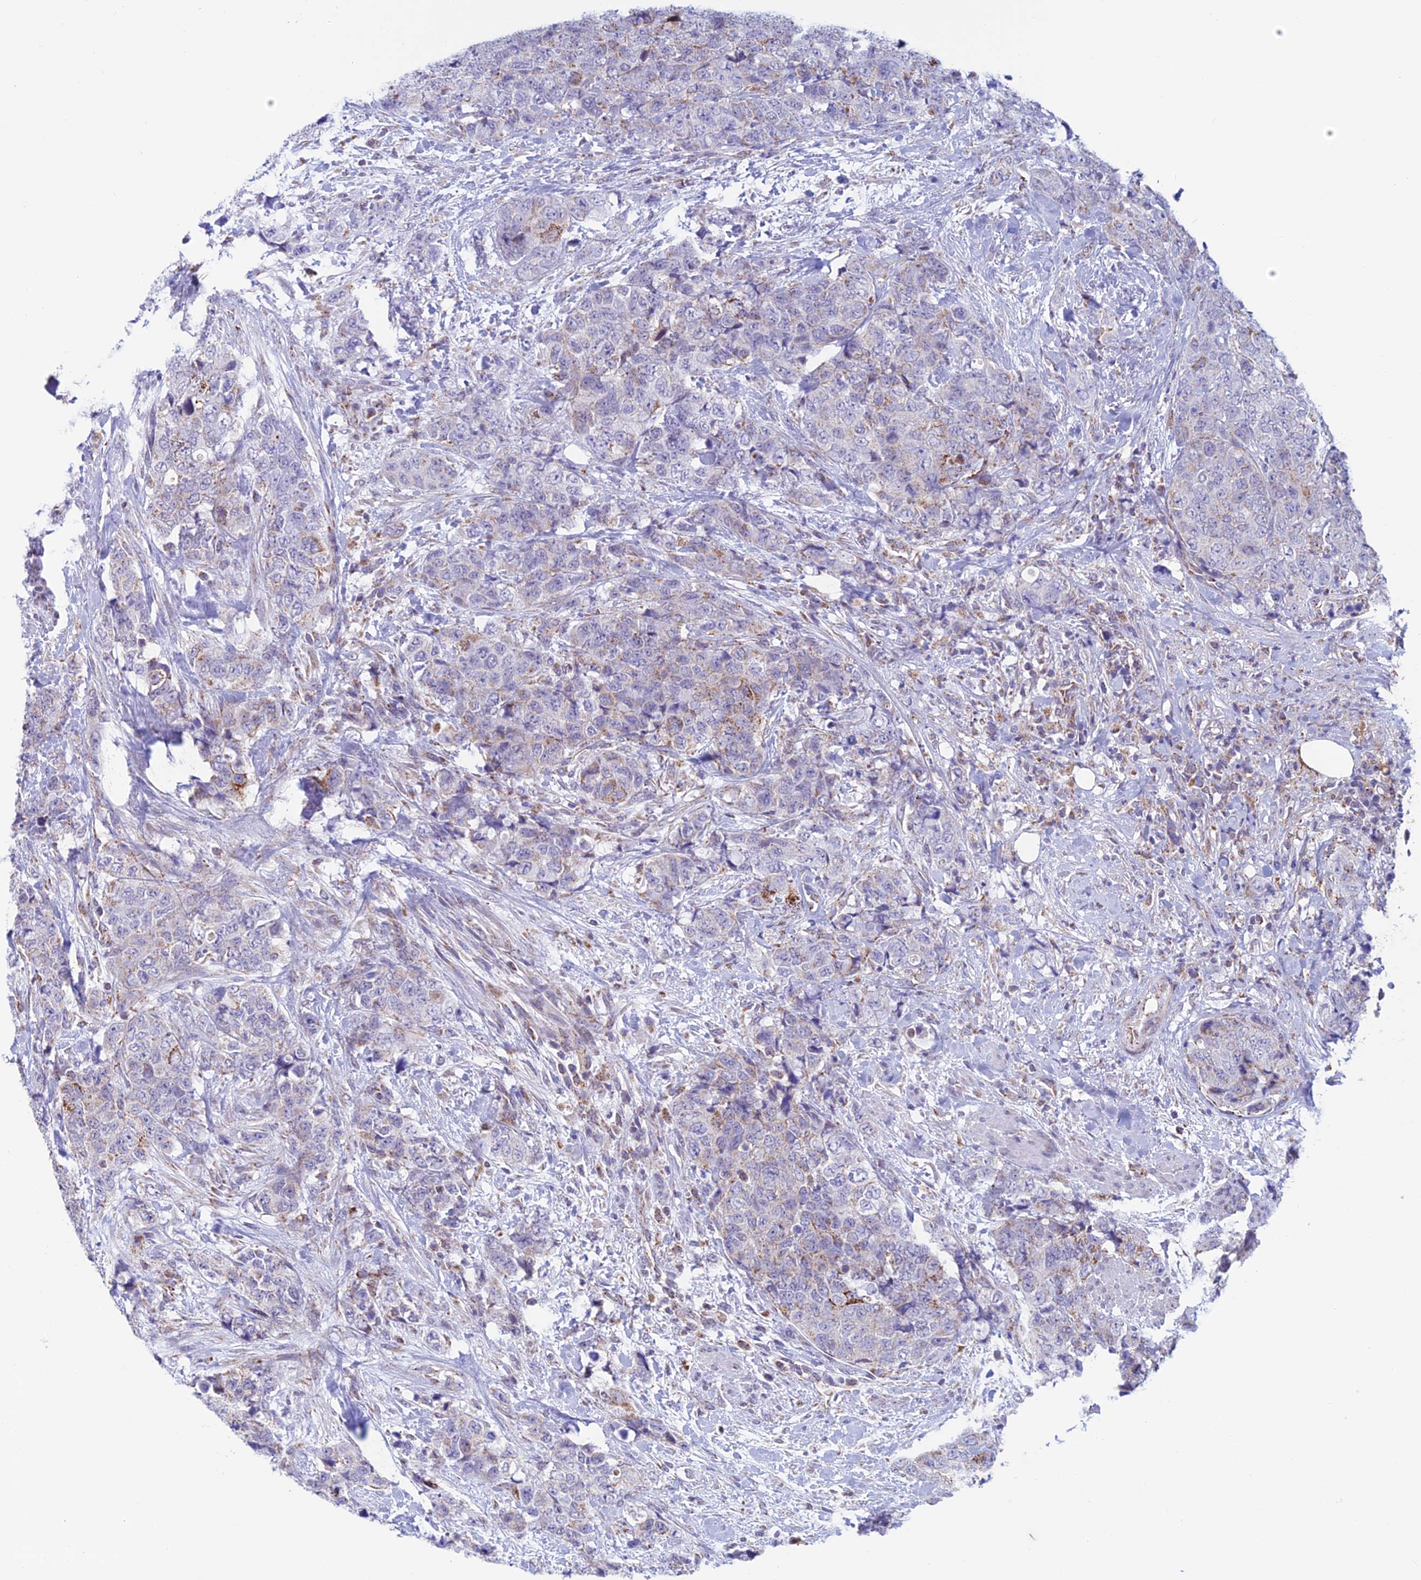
{"staining": {"intensity": "weak", "quantity": "25%-75%", "location": "cytoplasmic/membranous"}, "tissue": "urothelial cancer", "cell_type": "Tumor cells", "image_type": "cancer", "snomed": [{"axis": "morphology", "description": "Urothelial carcinoma, High grade"}, {"axis": "topography", "description": "Urinary bladder"}], "caption": "IHC (DAB) staining of human urothelial cancer demonstrates weak cytoplasmic/membranous protein positivity in about 25%-75% of tumor cells. (Stains: DAB in brown, nuclei in blue, Microscopy: brightfield microscopy at high magnification).", "gene": "ZNG1B", "patient": {"sex": "female", "age": 78}}